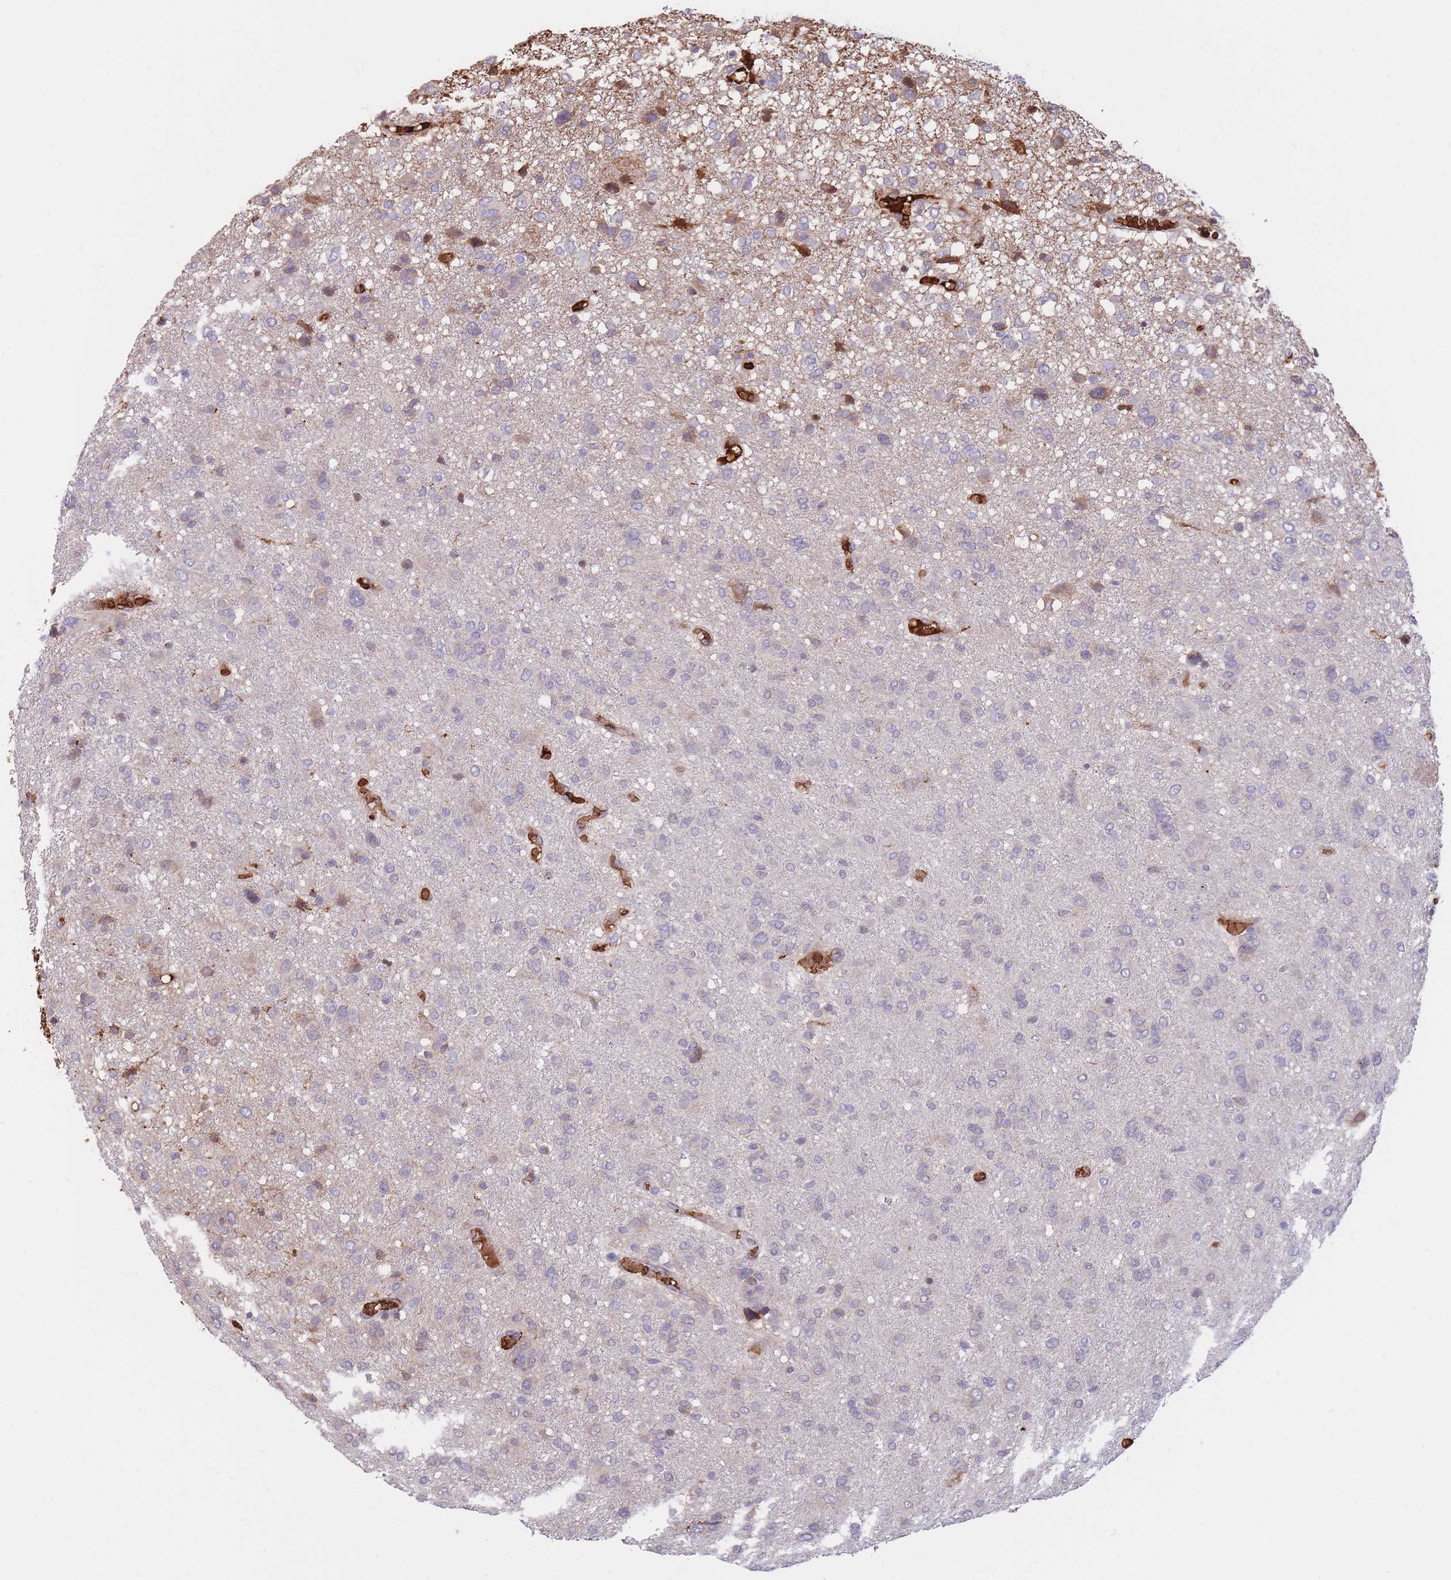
{"staining": {"intensity": "negative", "quantity": "none", "location": "none"}, "tissue": "glioma", "cell_type": "Tumor cells", "image_type": "cancer", "snomed": [{"axis": "morphology", "description": "Glioma, malignant, High grade"}, {"axis": "topography", "description": "Brain"}], "caption": "Immunohistochemistry (IHC) histopathology image of neoplastic tissue: glioma stained with DAB (3,3'-diaminobenzidine) shows no significant protein positivity in tumor cells.", "gene": "ATP10D", "patient": {"sex": "female", "age": 59}}